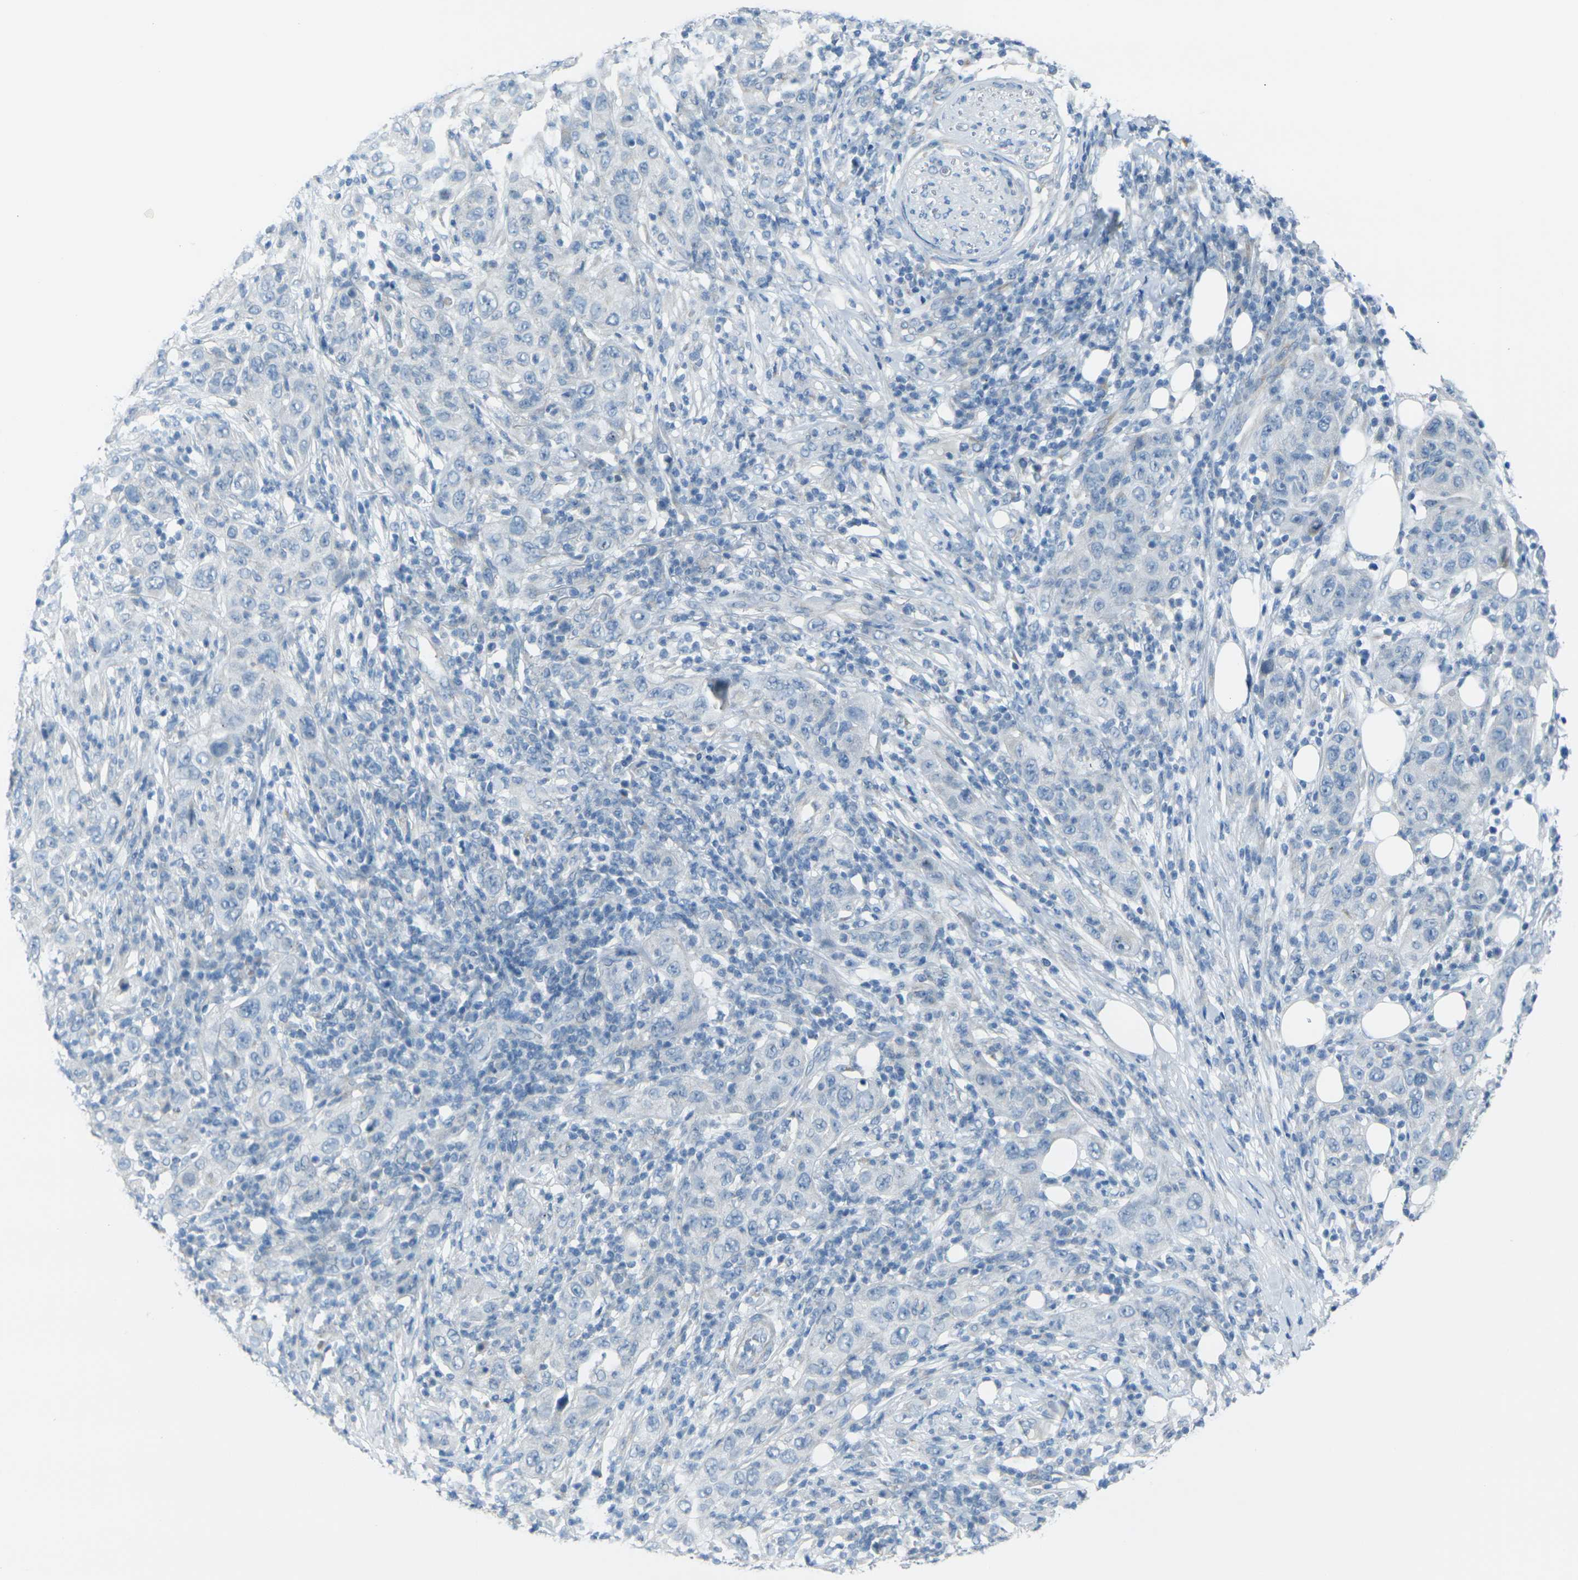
{"staining": {"intensity": "negative", "quantity": "none", "location": "none"}, "tissue": "skin cancer", "cell_type": "Tumor cells", "image_type": "cancer", "snomed": [{"axis": "morphology", "description": "Squamous cell carcinoma, NOS"}, {"axis": "topography", "description": "Skin"}], "caption": "This is a histopathology image of immunohistochemistry (IHC) staining of skin cancer (squamous cell carcinoma), which shows no positivity in tumor cells.", "gene": "ANKRD46", "patient": {"sex": "female", "age": 88}}